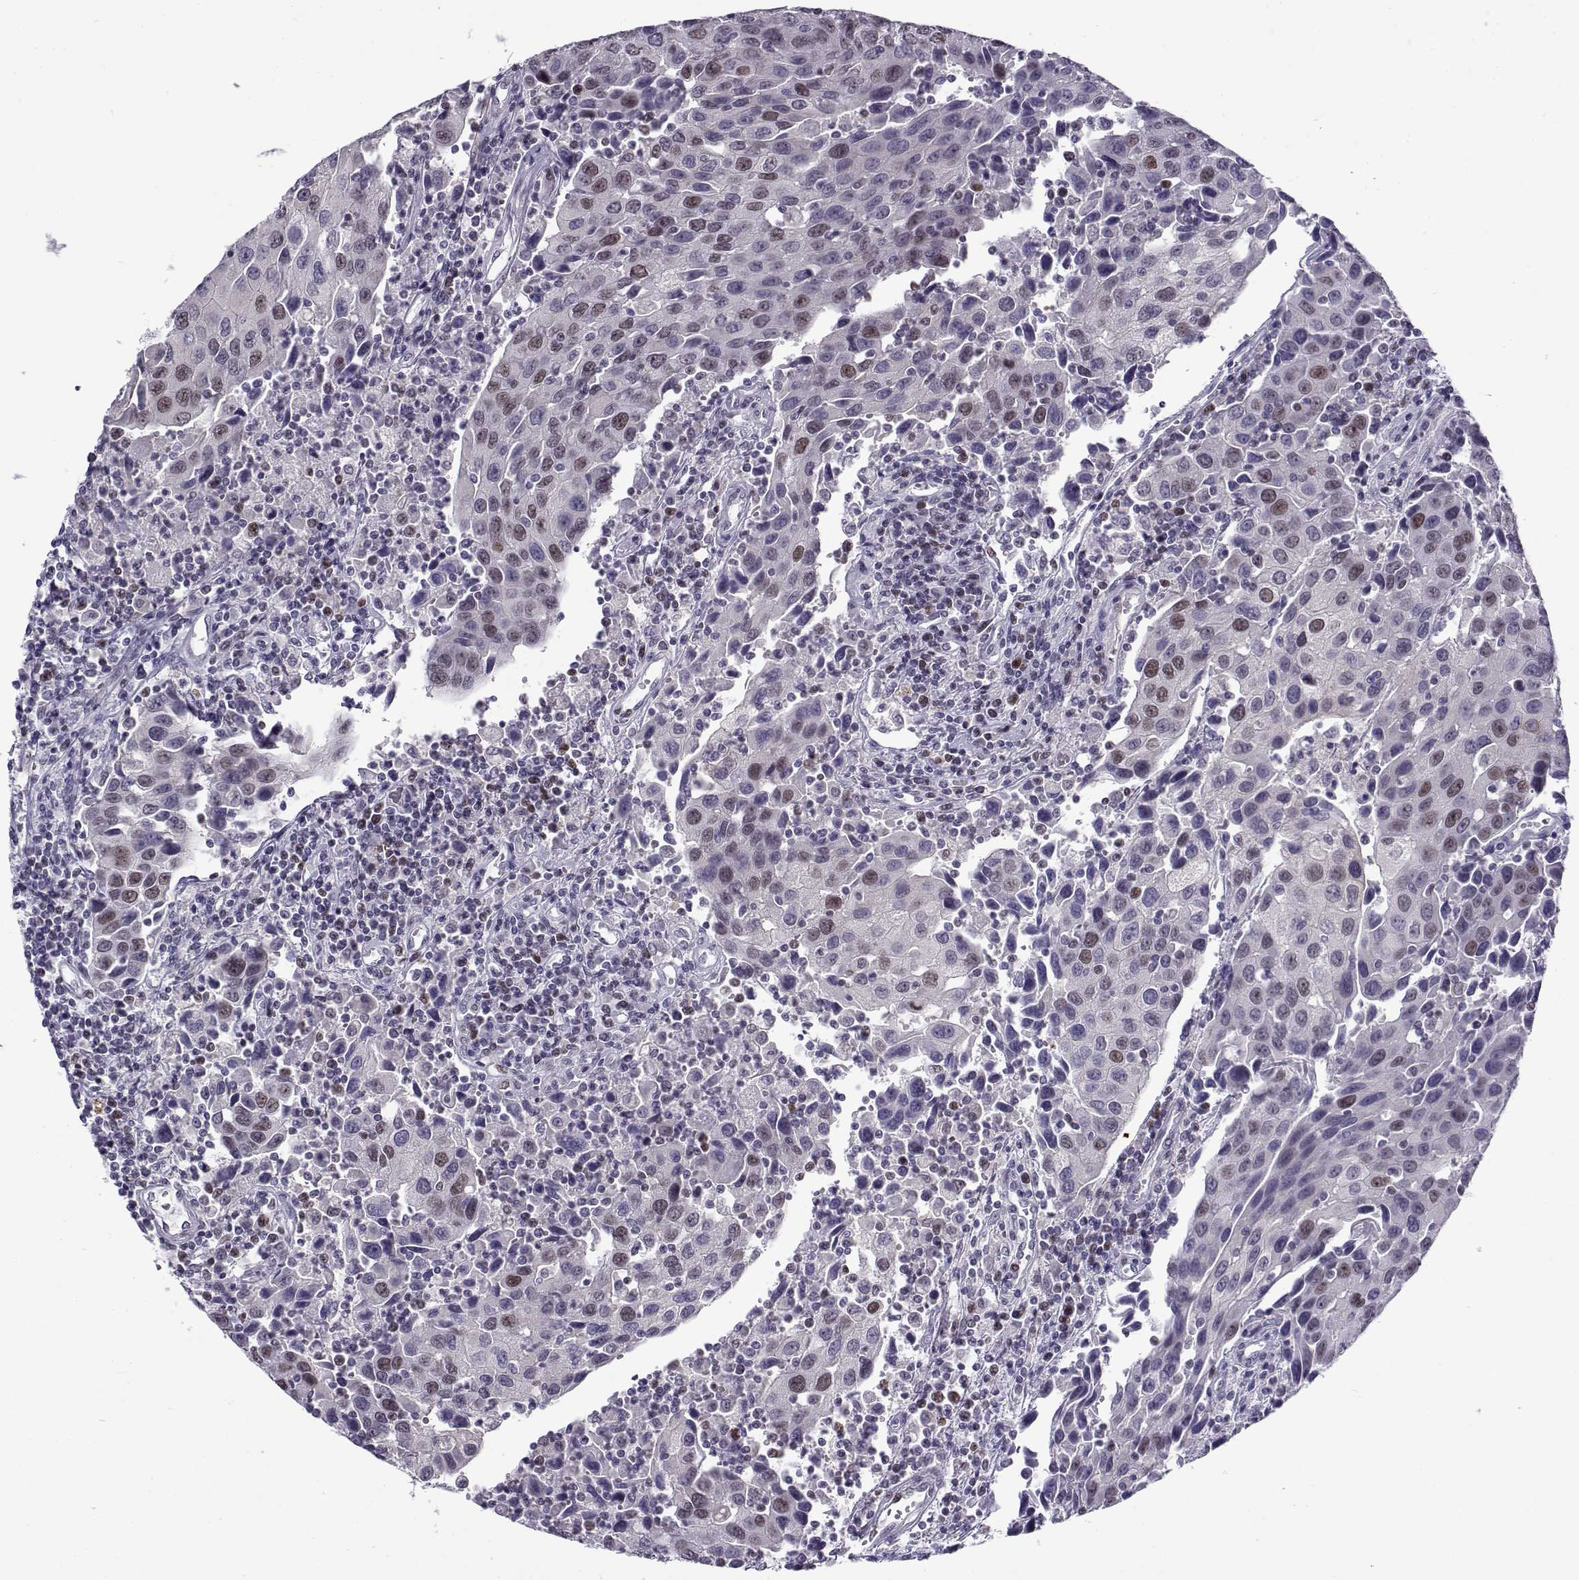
{"staining": {"intensity": "negative", "quantity": "none", "location": "none"}, "tissue": "urothelial cancer", "cell_type": "Tumor cells", "image_type": "cancer", "snomed": [{"axis": "morphology", "description": "Urothelial carcinoma, High grade"}, {"axis": "topography", "description": "Urinary bladder"}], "caption": "High power microscopy photomicrograph of an immunohistochemistry micrograph of urothelial carcinoma (high-grade), revealing no significant staining in tumor cells.", "gene": "BACH1", "patient": {"sex": "female", "age": 85}}